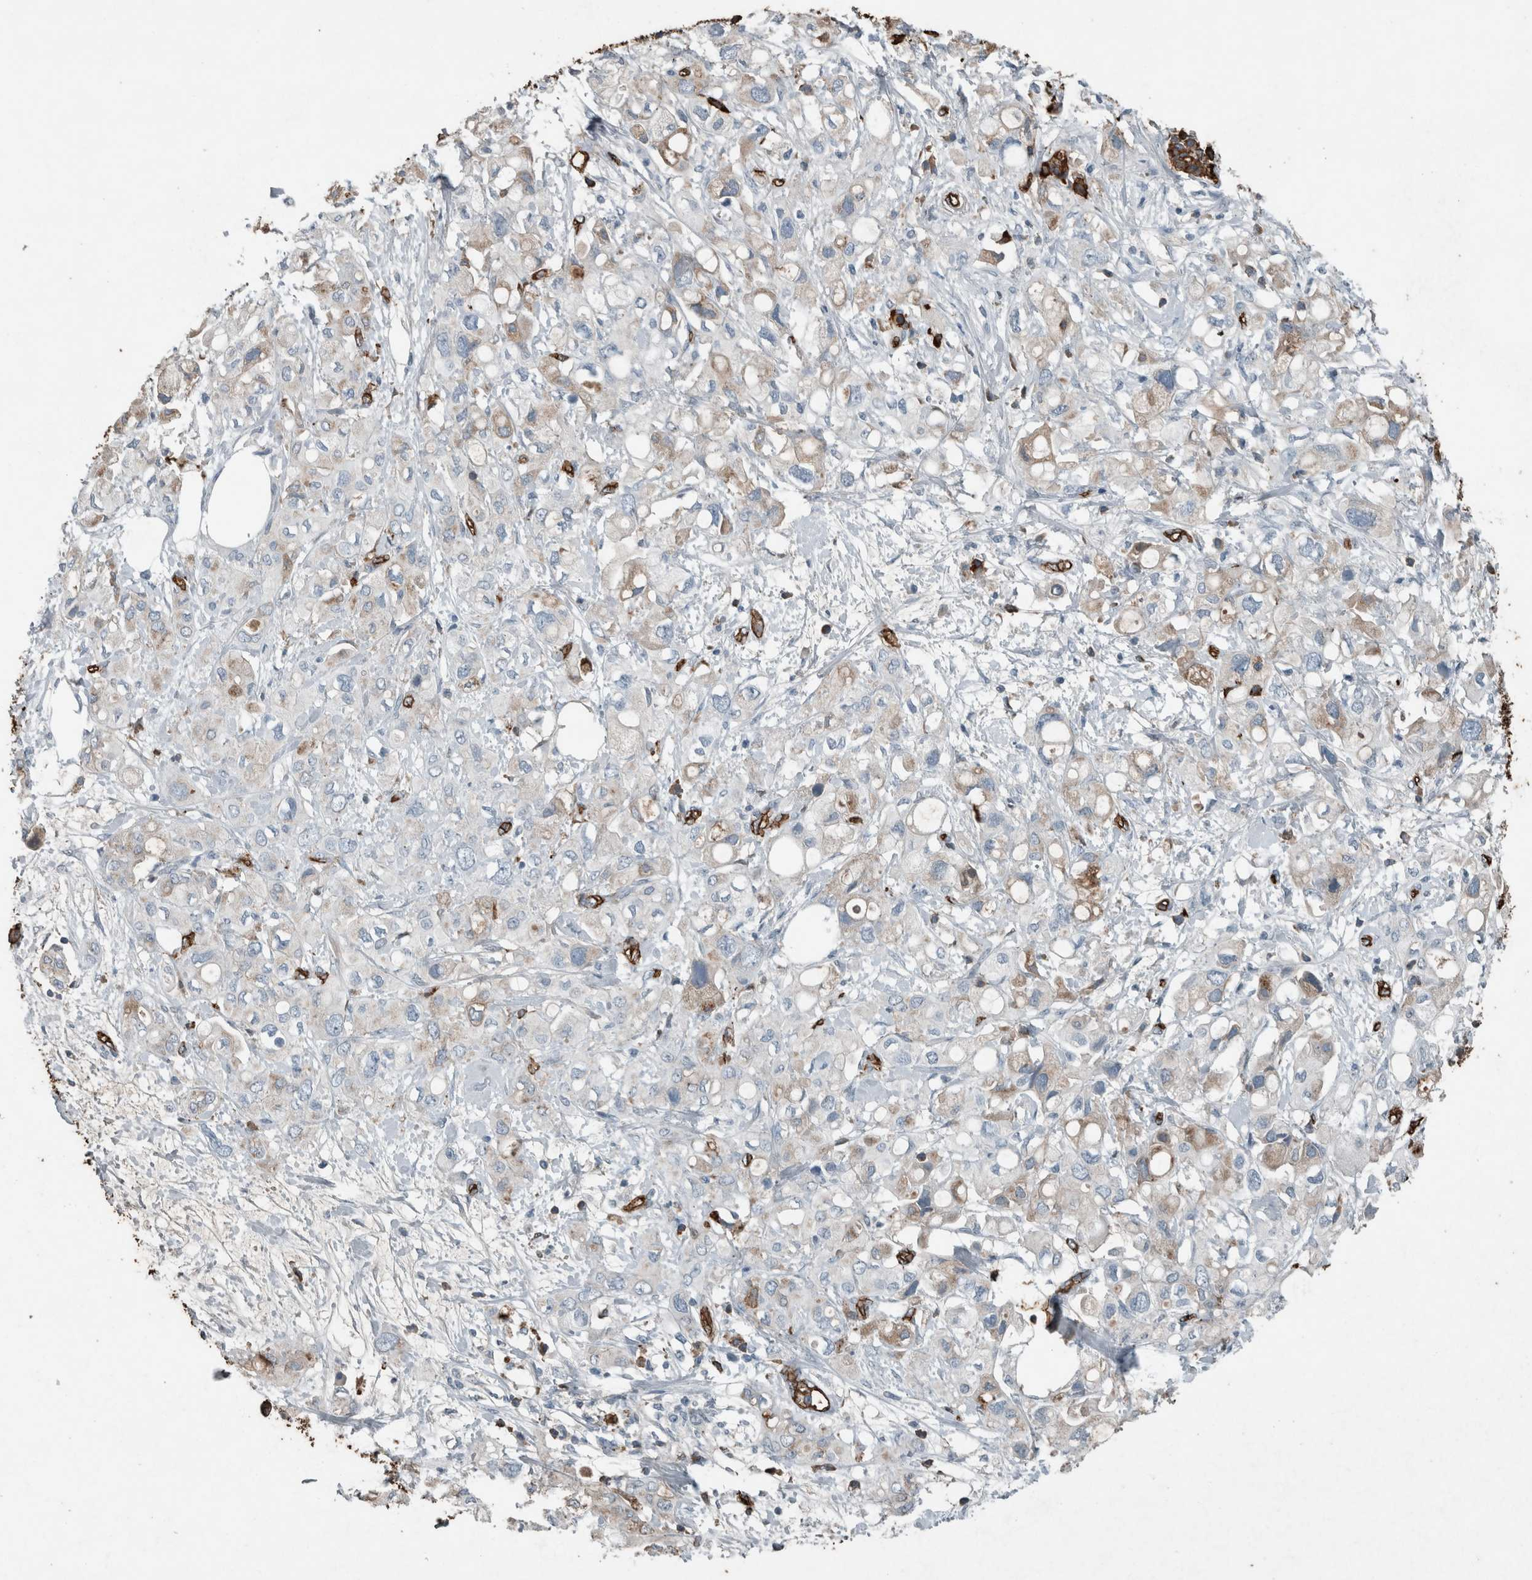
{"staining": {"intensity": "weak", "quantity": "<25%", "location": "cytoplasmic/membranous"}, "tissue": "pancreatic cancer", "cell_type": "Tumor cells", "image_type": "cancer", "snomed": [{"axis": "morphology", "description": "Adenocarcinoma, NOS"}, {"axis": "topography", "description": "Pancreas"}], "caption": "Immunohistochemistry (IHC) histopathology image of human adenocarcinoma (pancreatic) stained for a protein (brown), which exhibits no positivity in tumor cells.", "gene": "LBP", "patient": {"sex": "female", "age": 56}}